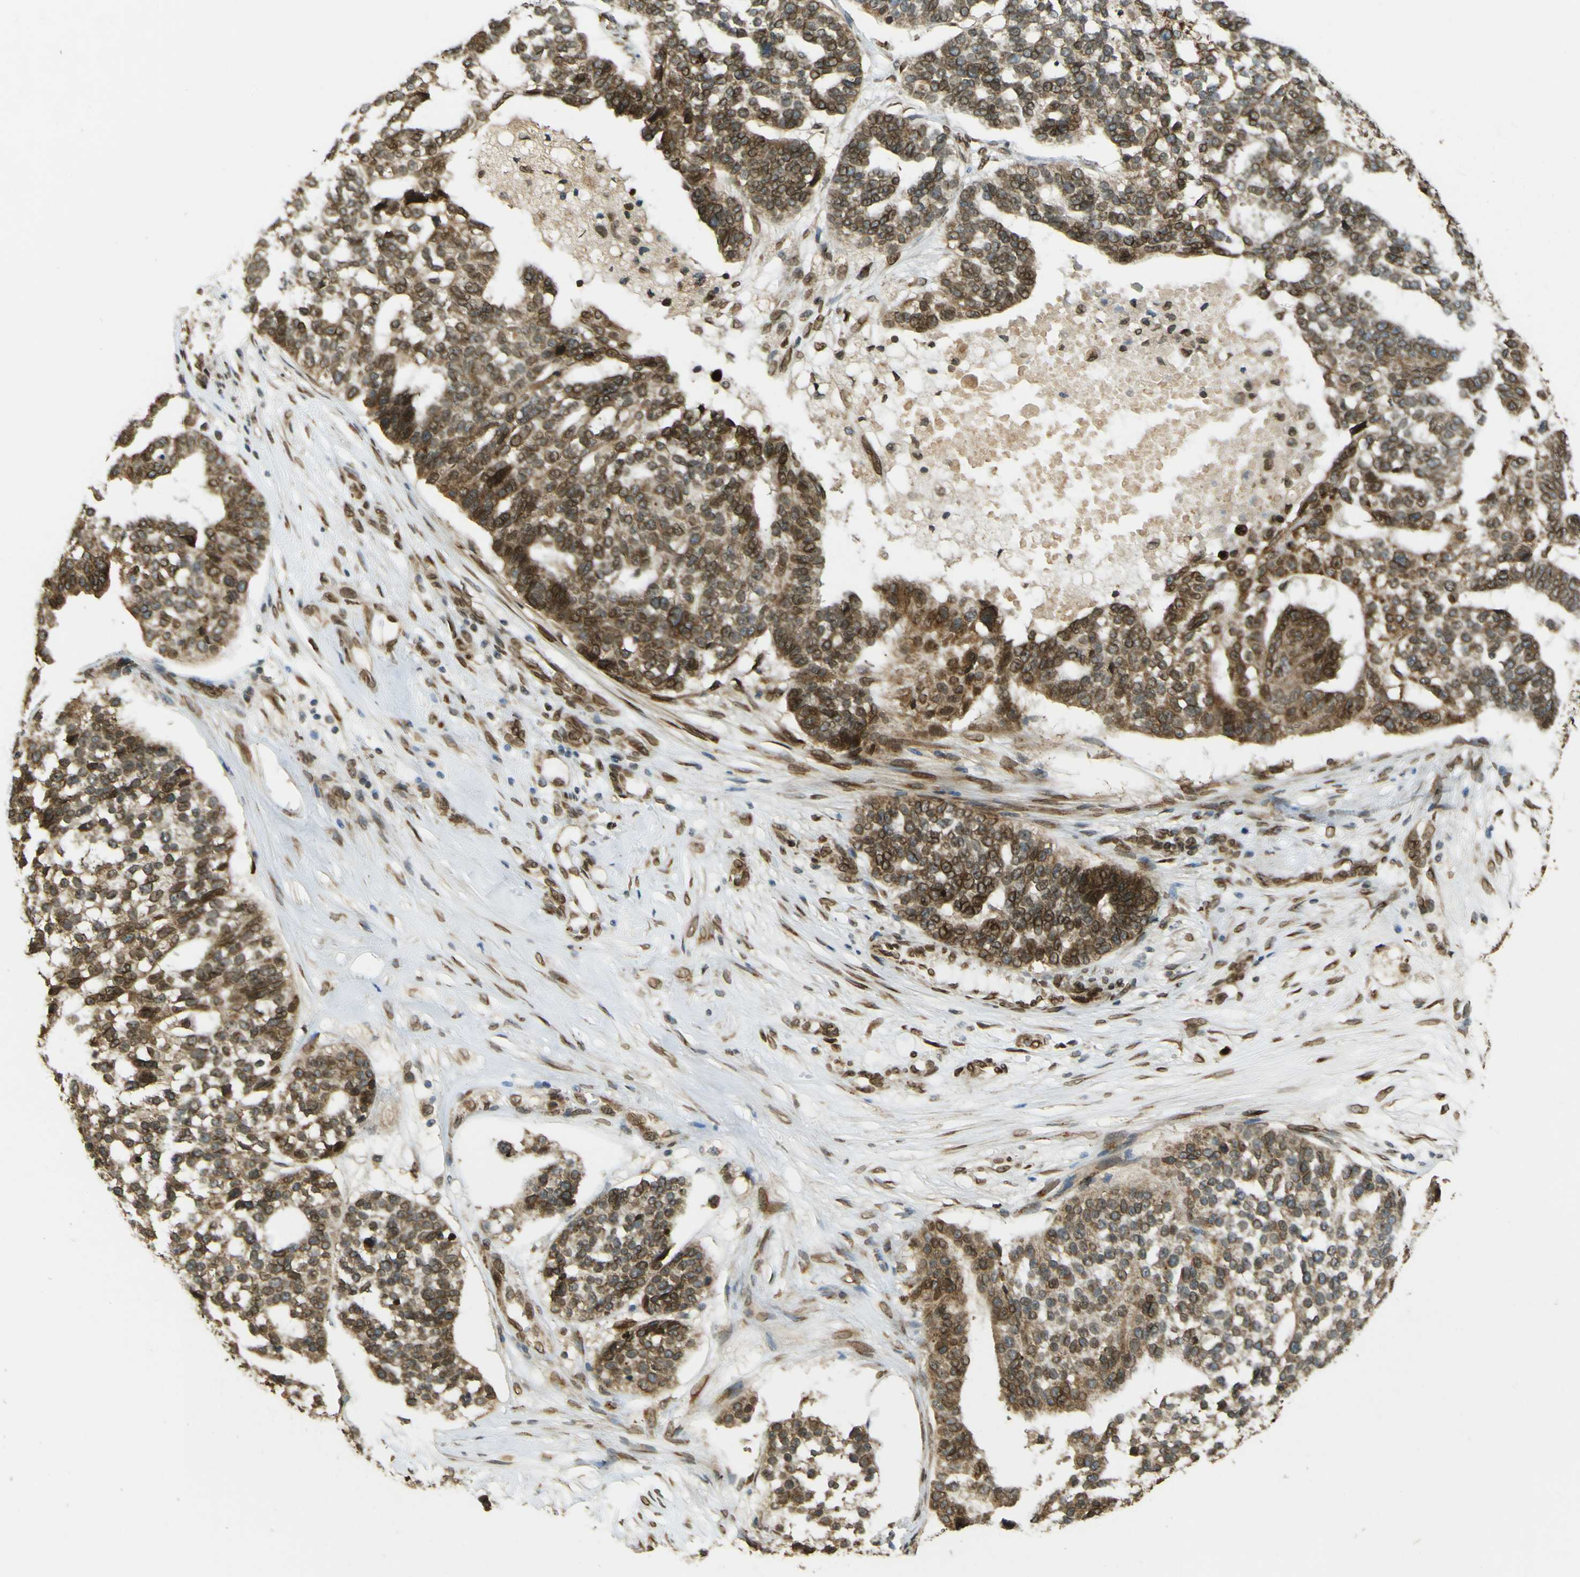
{"staining": {"intensity": "moderate", "quantity": ">75%", "location": "cytoplasmic/membranous,nuclear"}, "tissue": "ovarian cancer", "cell_type": "Tumor cells", "image_type": "cancer", "snomed": [{"axis": "morphology", "description": "Cystadenocarcinoma, serous, NOS"}, {"axis": "topography", "description": "Ovary"}], "caption": "Tumor cells reveal medium levels of moderate cytoplasmic/membranous and nuclear positivity in approximately >75% of cells in human ovarian serous cystadenocarcinoma. Nuclei are stained in blue.", "gene": "GALNT1", "patient": {"sex": "female", "age": 59}}